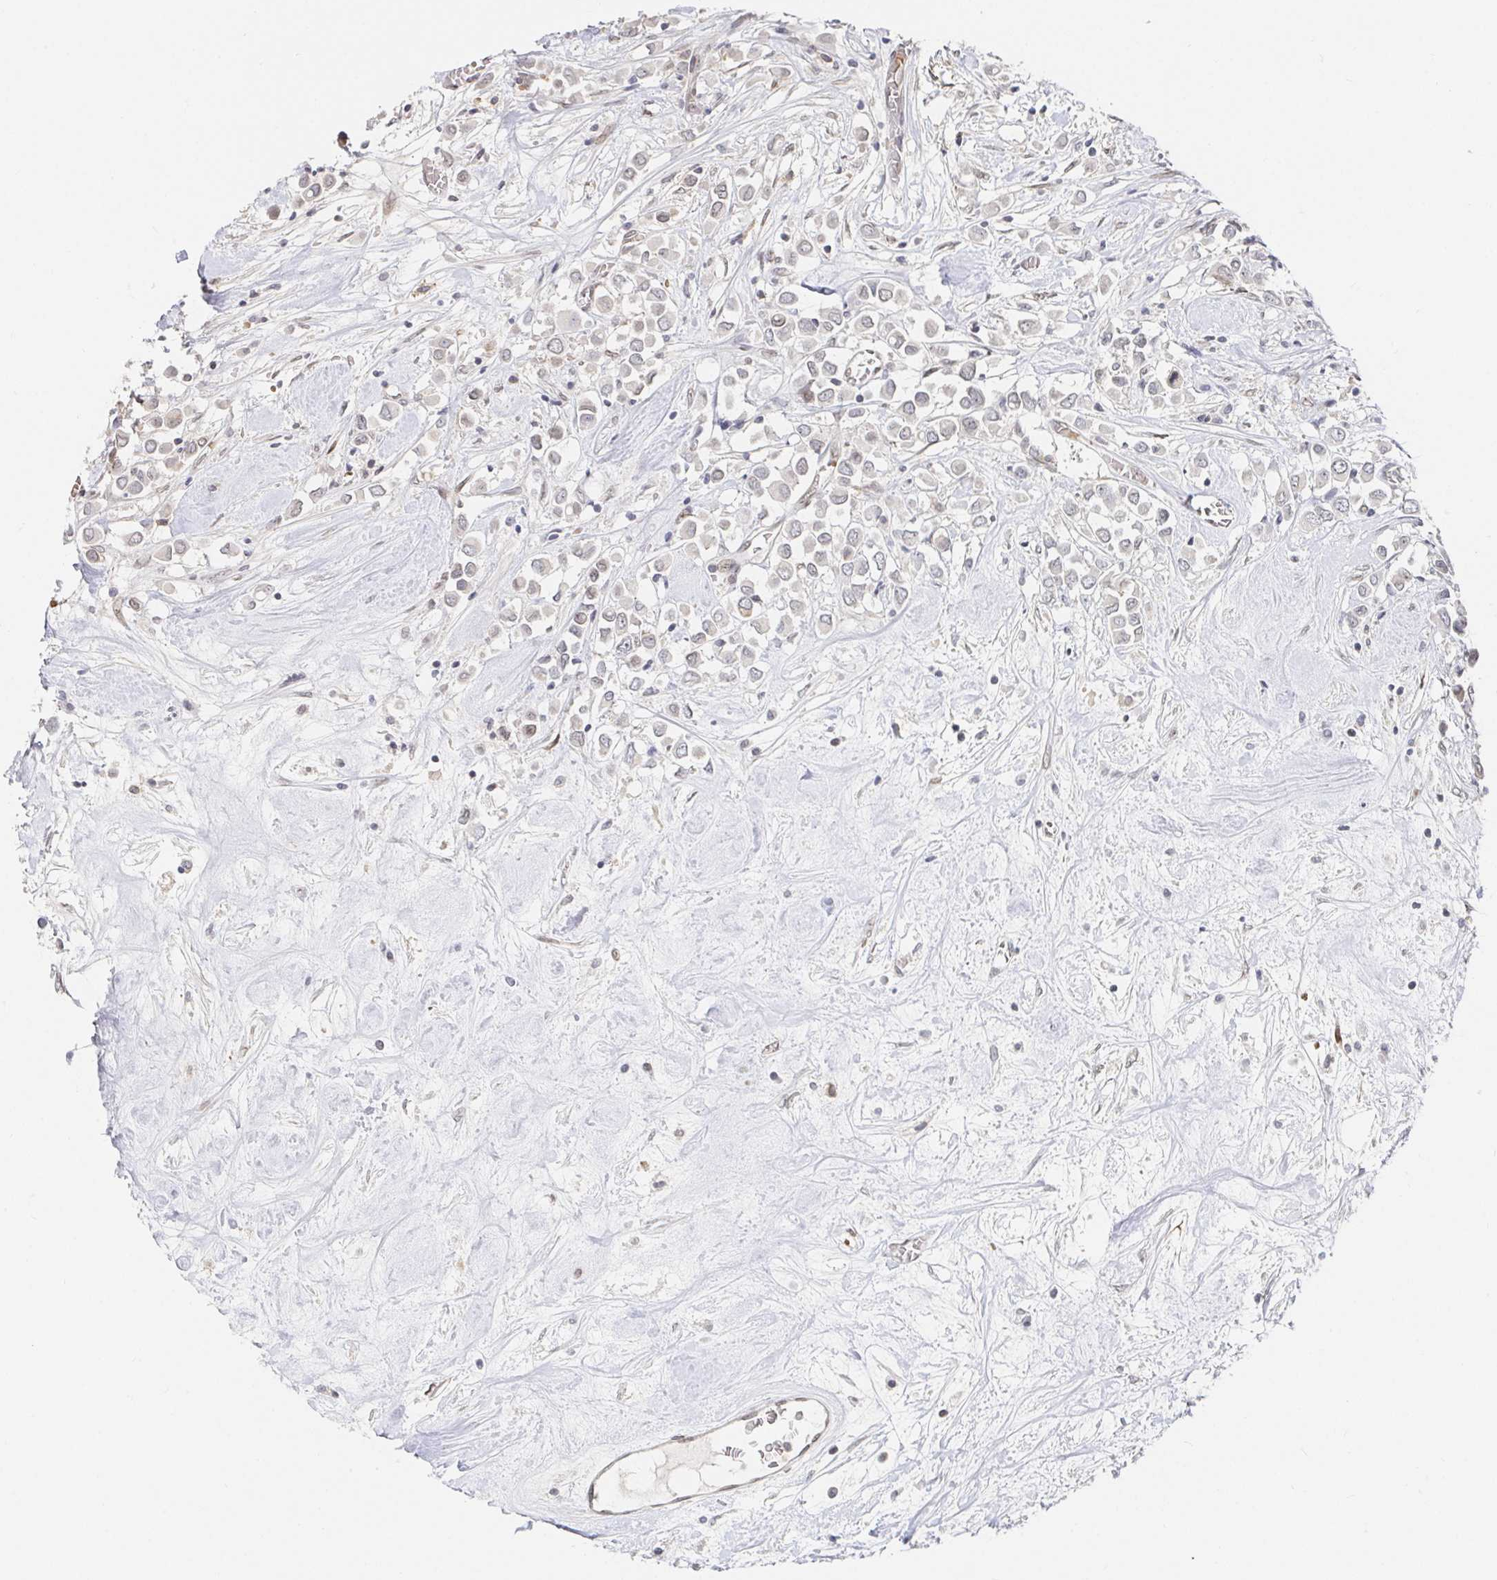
{"staining": {"intensity": "negative", "quantity": "none", "location": "none"}, "tissue": "breast cancer", "cell_type": "Tumor cells", "image_type": "cancer", "snomed": [{"axis": "morphology", "description": "Duct carcinoma"}, {"axis": "topography", "description": "Breast"}], "caption": "Immunohistochemistry image of human breast cancer stained for a protein (brown), which demonstrates no staining in tumor cells.", "gene": "CHD2", "patient": {"sex": "female", "age": 61}}